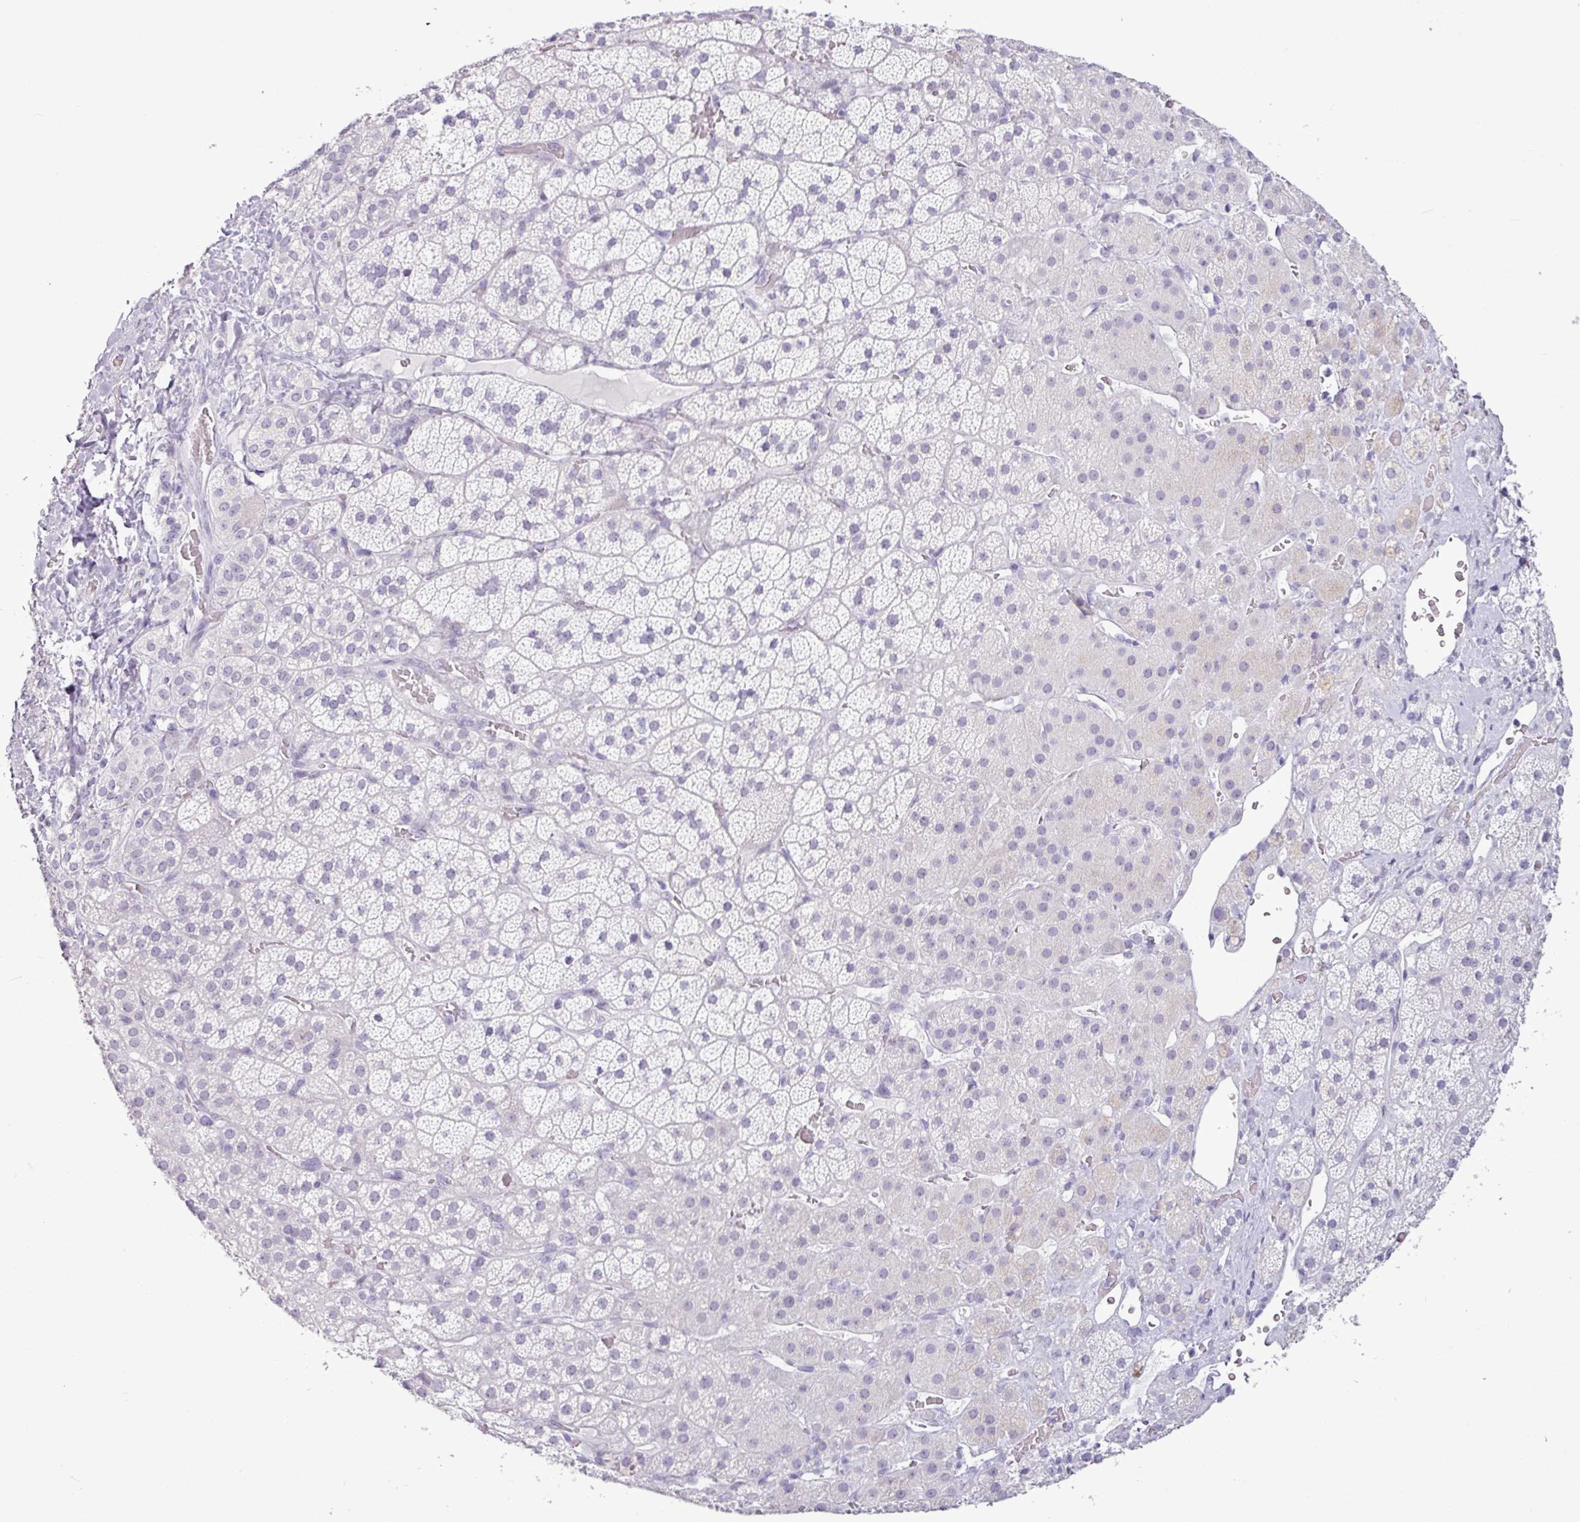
{"staining": {"intensity": "negative", "quantity": "none", "location": "none"}, "tissue": "adrenal gland", "cell_type": "Glandular cells", "image_type": "normal", "snomed": [{"axis": "morphology", "description": "Normal tissue, NOS"}, {"axis": "topography", "description": "Adrenal gland"}], "caption": "A histopathology image of human adrenal gland is negative for staining in glandular cells. (DAB (3,3'-diaminobenzidine) immunohistochemistry (IHC) visualized using brightfield microscopy, high magnification).", "gene": "AMY2A", "patient": {"sex": "male", "age": 57}}